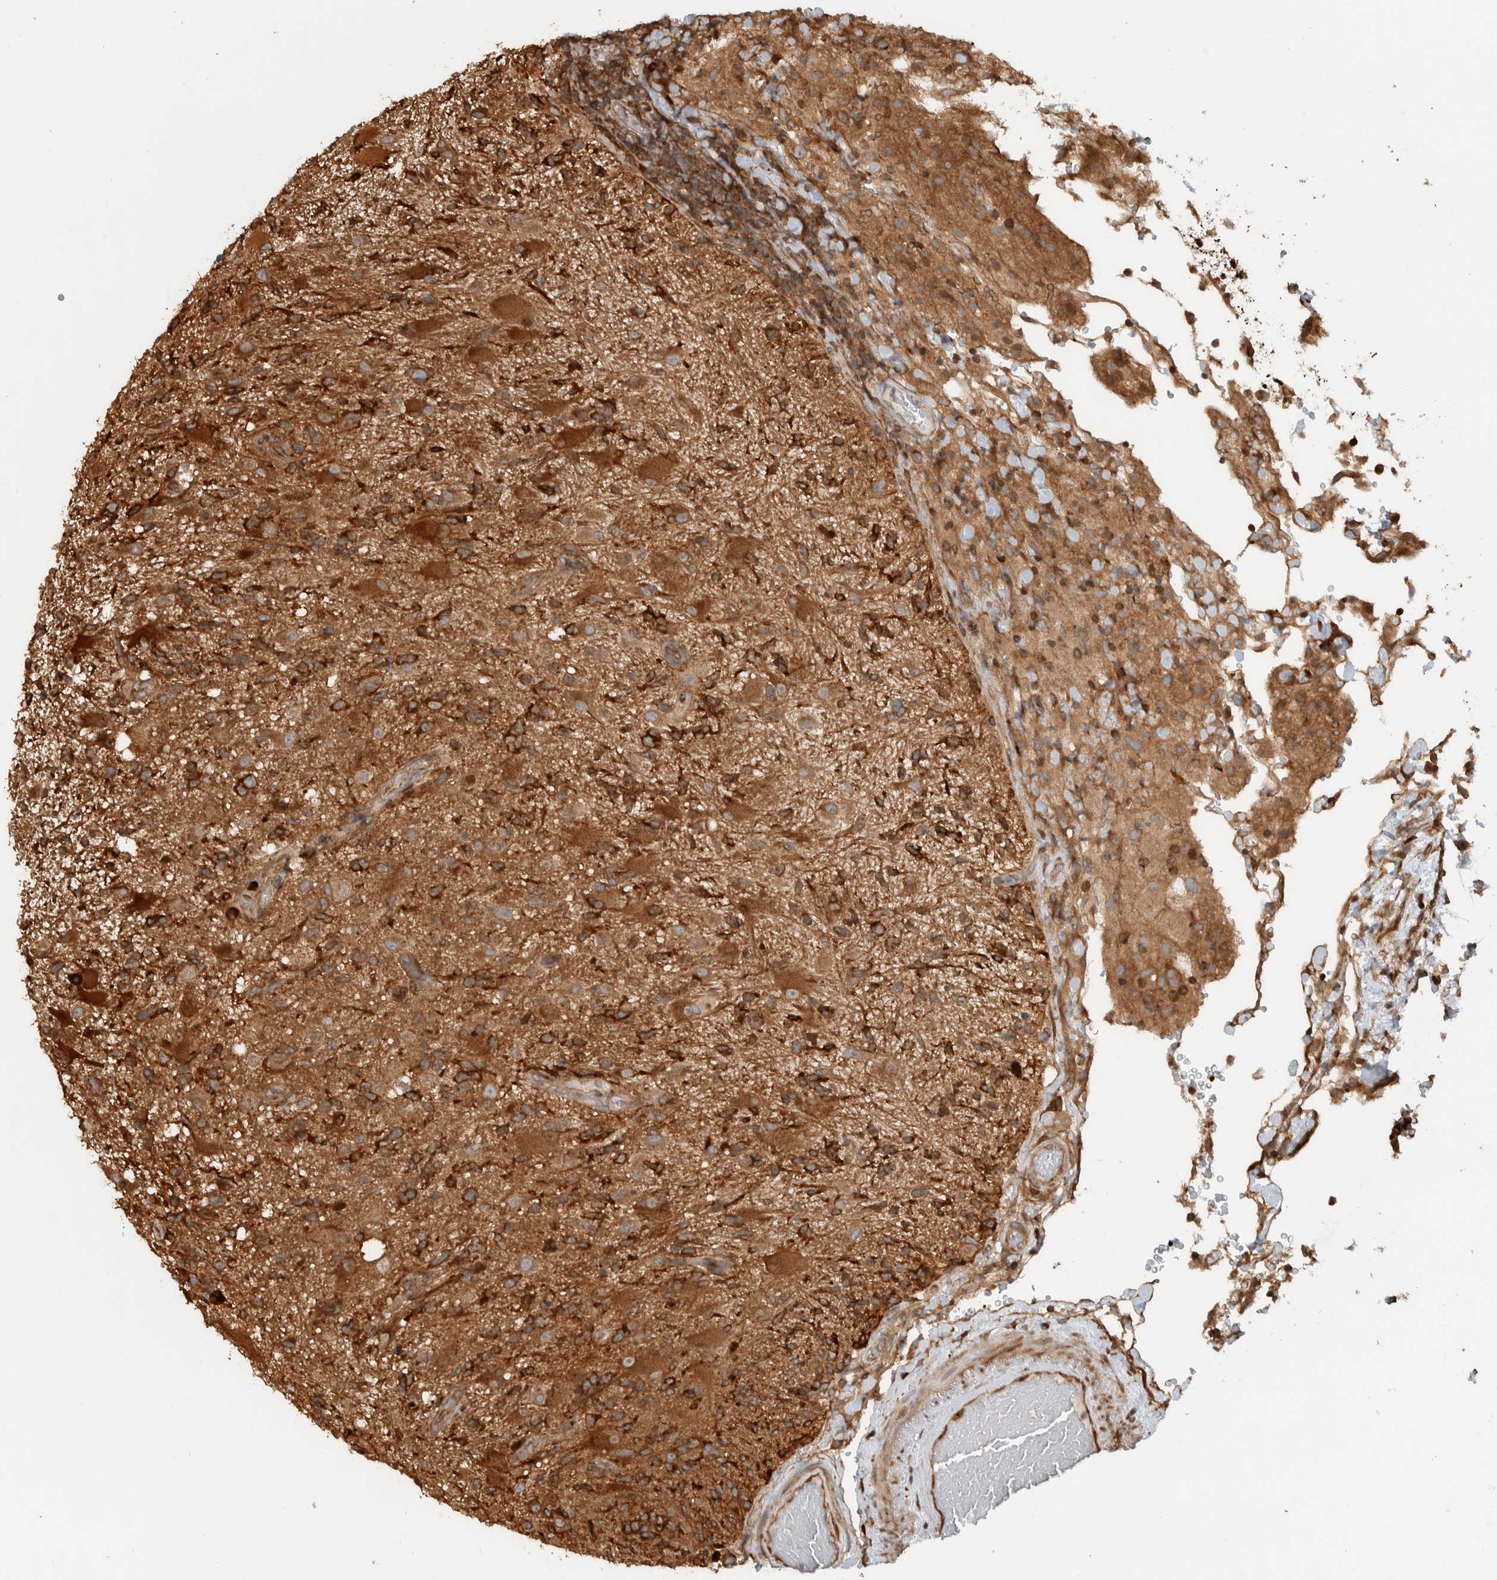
{"staining": {"intensity": "strong", "quantity": ">75%", "location": "cytoplasmic/membranous"}, "tissue": "glioma", "cell_type": "Tumor cells", "image_type": "cancer", "snomed": [{"axis": "morphology", "description": "Glioma, malignant, High grade"}, {"axis": "topography", "description": "Brain"}], "caption": "Immunohistochemical staining of malignant glioma (high-grade) reveals high levels of strong cytoplasmic/membranous positivity in approximately >75% of tumor cells.", "gene": "CNTROB", "patient": {"sex": "male", "age": 33}}